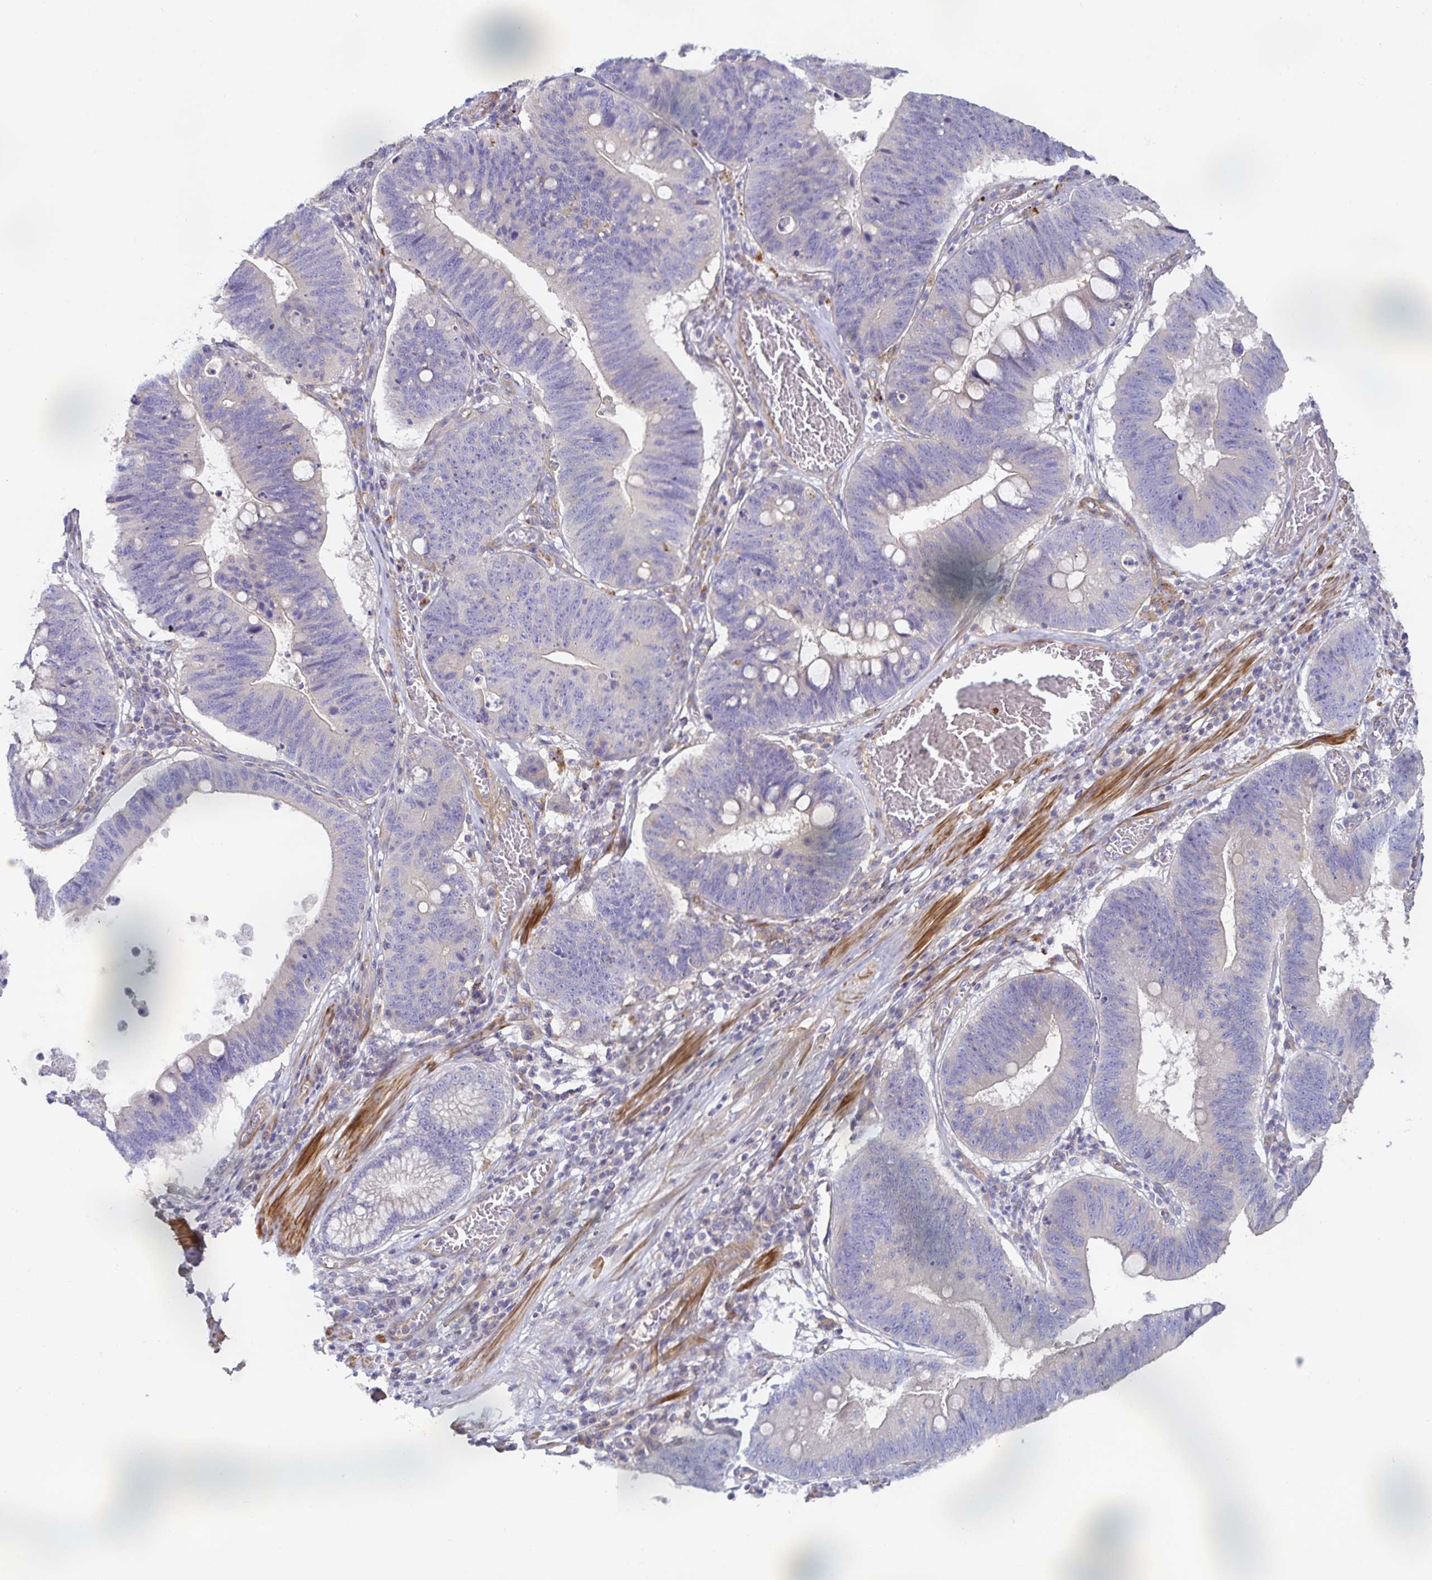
{"staining": {"intensity": "negative", "quantity": "none", "location": "none"}, "tissue": "stomach cancer", "cell_type": "Tumor cells", "image_type": "cancer", "snomed": [{"axis": "morphology", "description": "Adenocarcinoma, NOS"}, {"axis": "topography", "description": "Stomach"}], "caption": "Immunohistochemistry (IHC) micrograph of stomach adenocarcinoma stained for a protein (brown), which displays no staining in tumor cells.", "gene": "METTL22", "patient": {"sex": "male", "age": 59}}